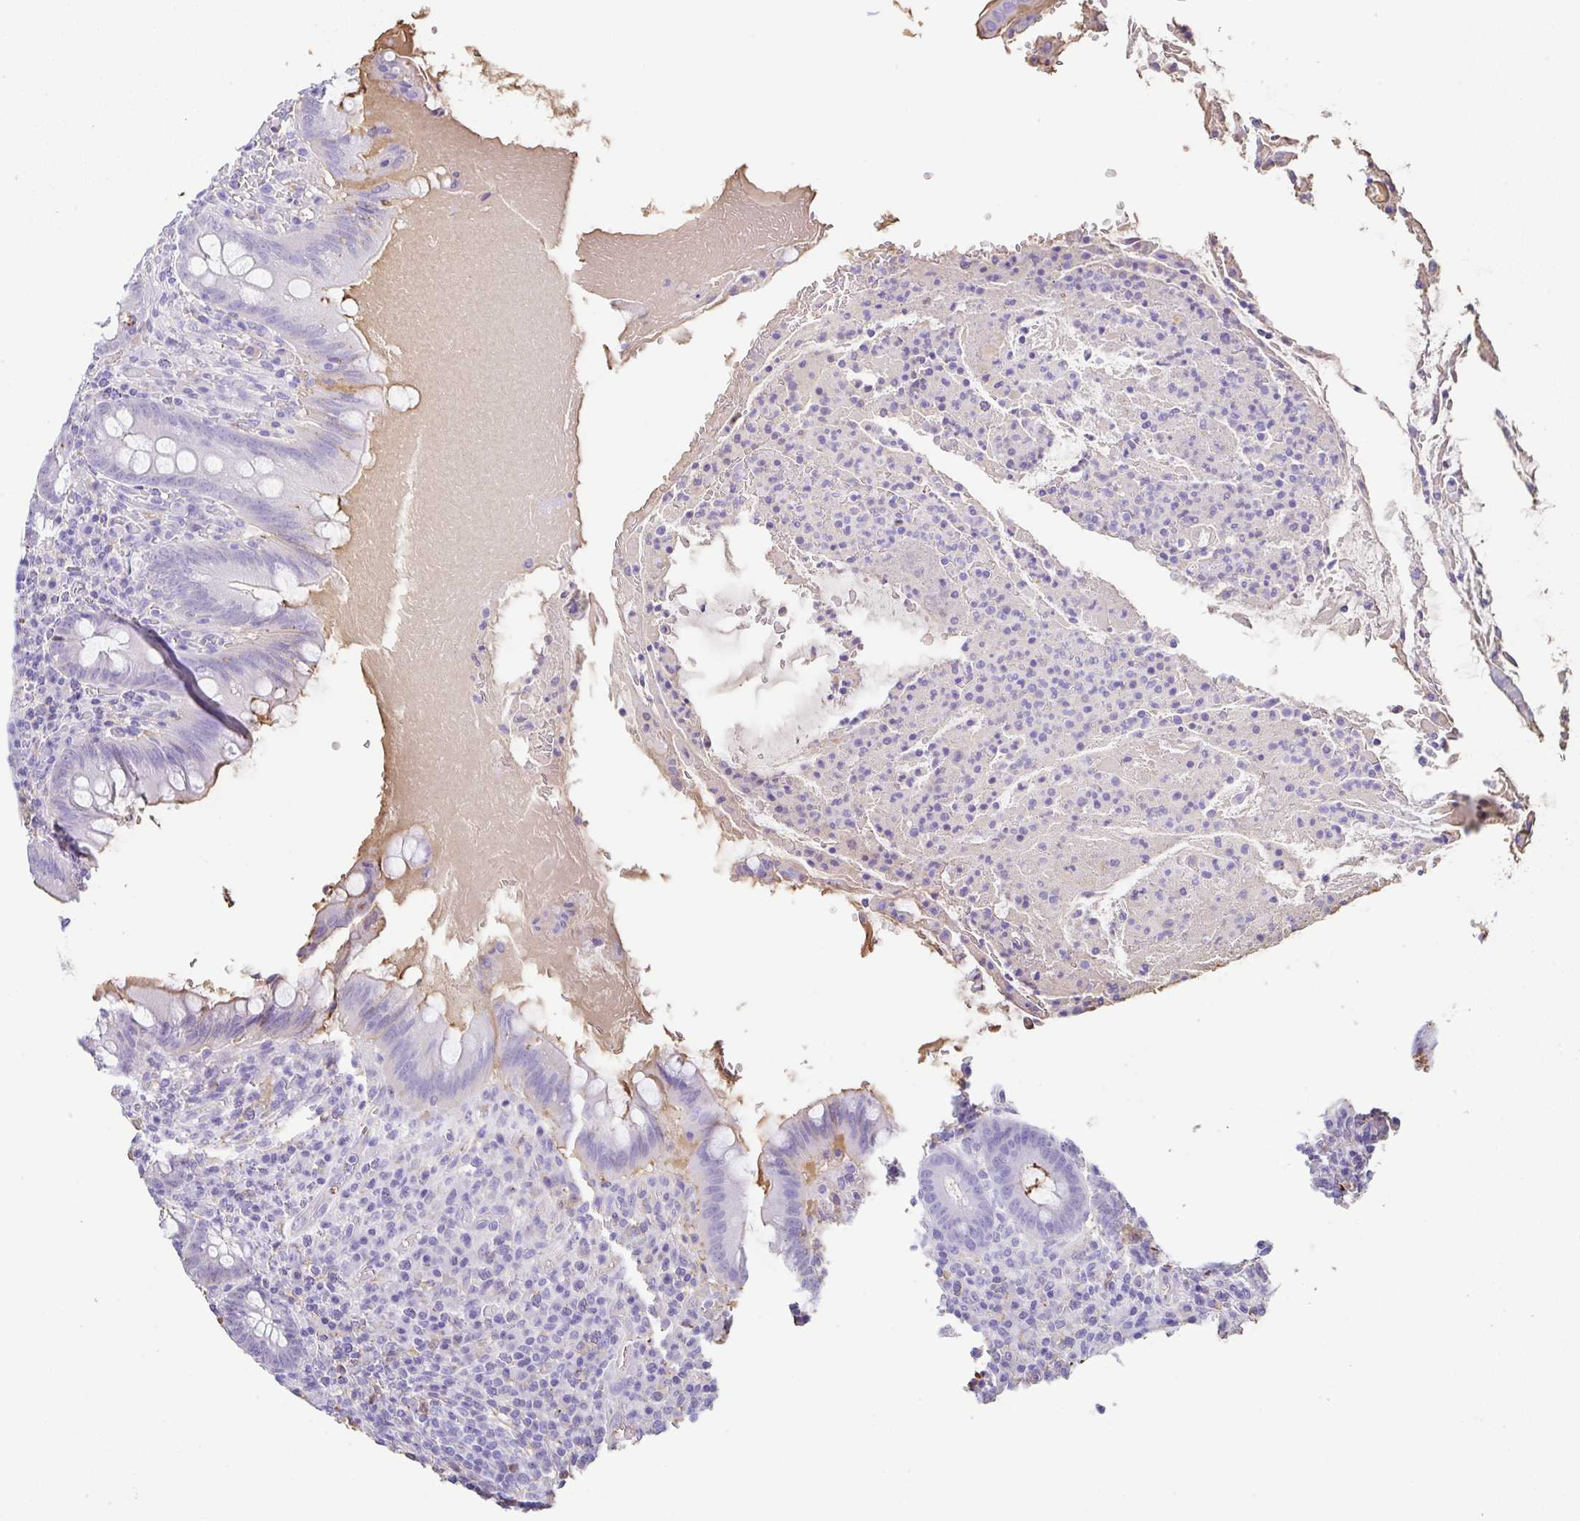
{"staining": {"intensity": "negative", "quantity": "none", "location": "none"}, "tissue": "appendix", "cell_type": "Glandular cells", "image_type": "normal", "snomed": [{"axis": "morphology", "description": "Normal tissue, NOS"}, {"axis": "topography", "description": "Appendix"}], "caption": "DAB (3,3'-diaminobenzidine) immunohistochemical staining of unremarkable human appendix exhibits no significant expression in glandular cells.", "gene": "HOXC12", "patient": {"sex": "female", "age": 43}}